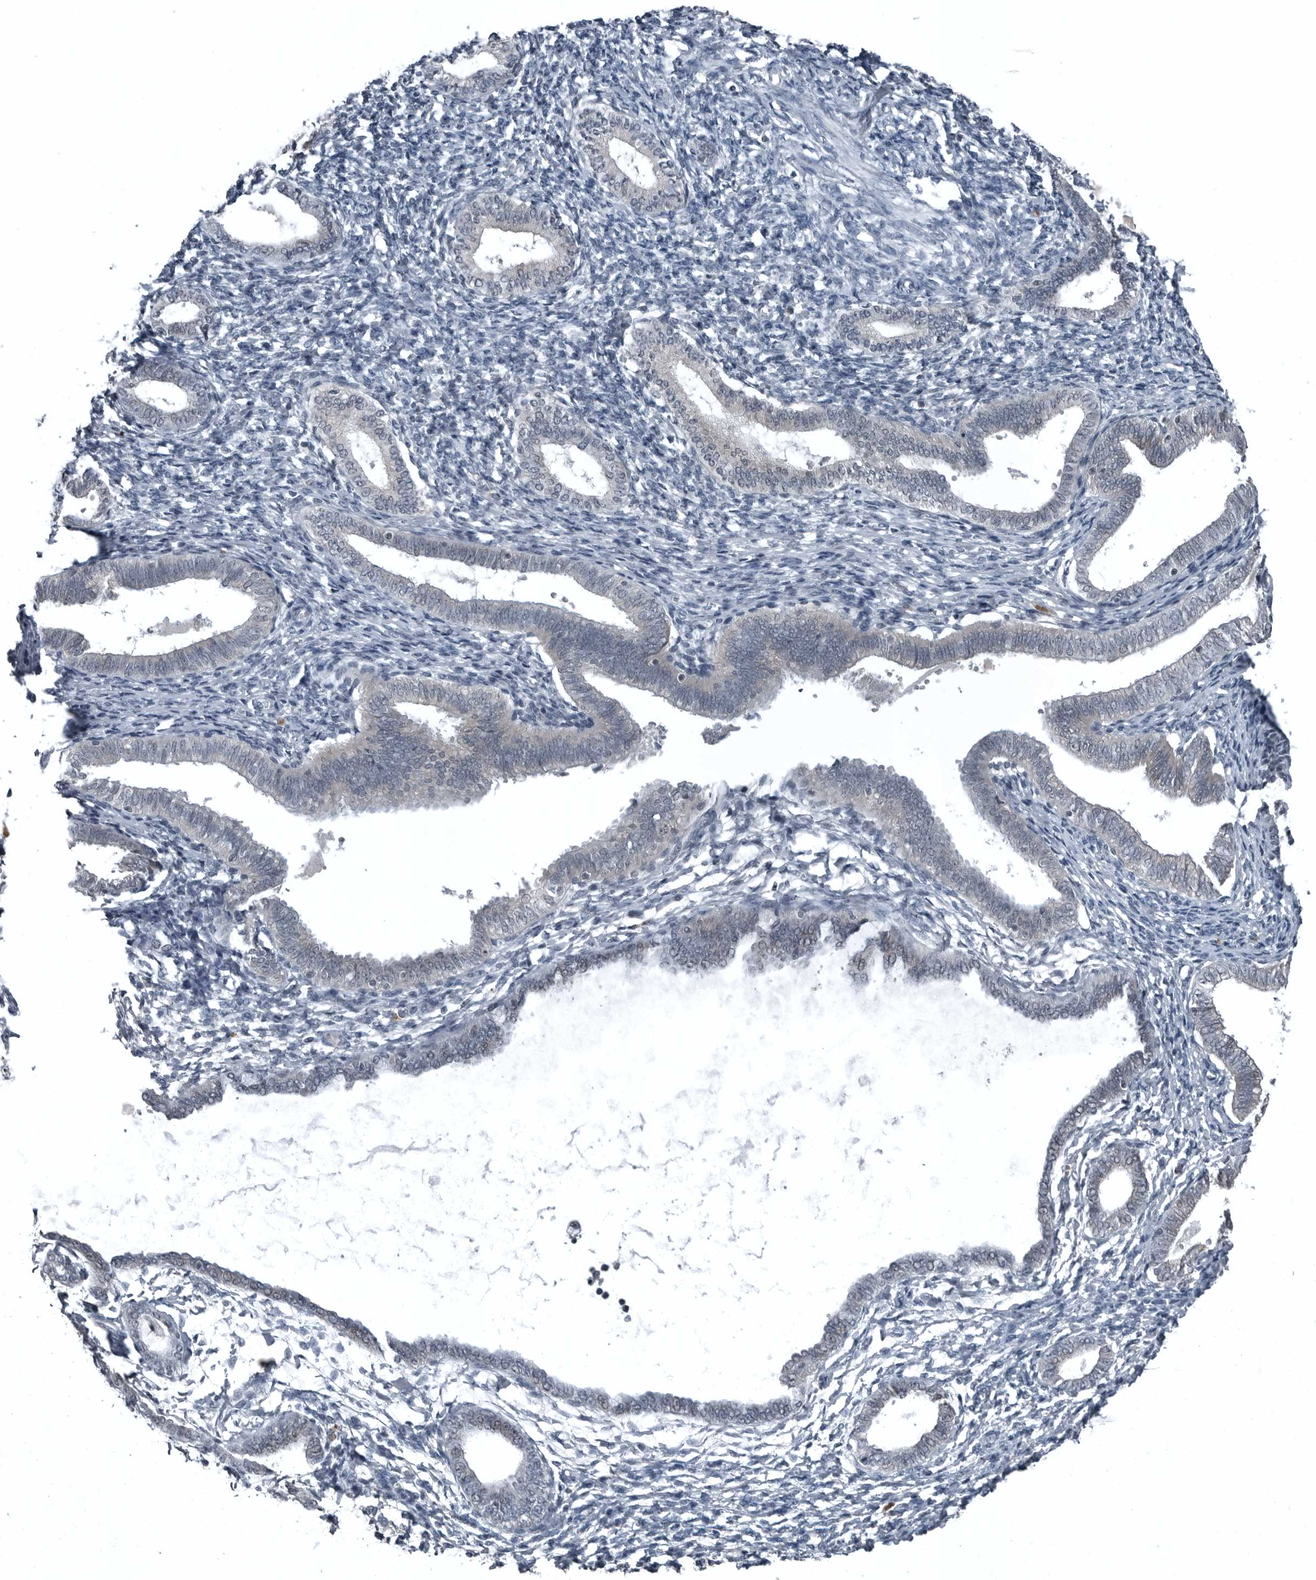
{"staining": {"intensity": "negative", "quantity": "none", "location": "none"}, "tissue": "endometrium", "cell_type": "Cells in endometrial stroma", "image_type": "normal", "snomed": [{"axis": "morphology", "description": "Normal tissue, NOS"}, {"axis": "topography", "description": "Endometrium"}], "caption": "The immunohistochemistry image has no significant staining in cells in endometrial stroma of endometrium. (DAB immunohistochemistry with hematoxylin counter stain).", "gene": "GAK", "patient": {"sex": "female", "age": 77}}